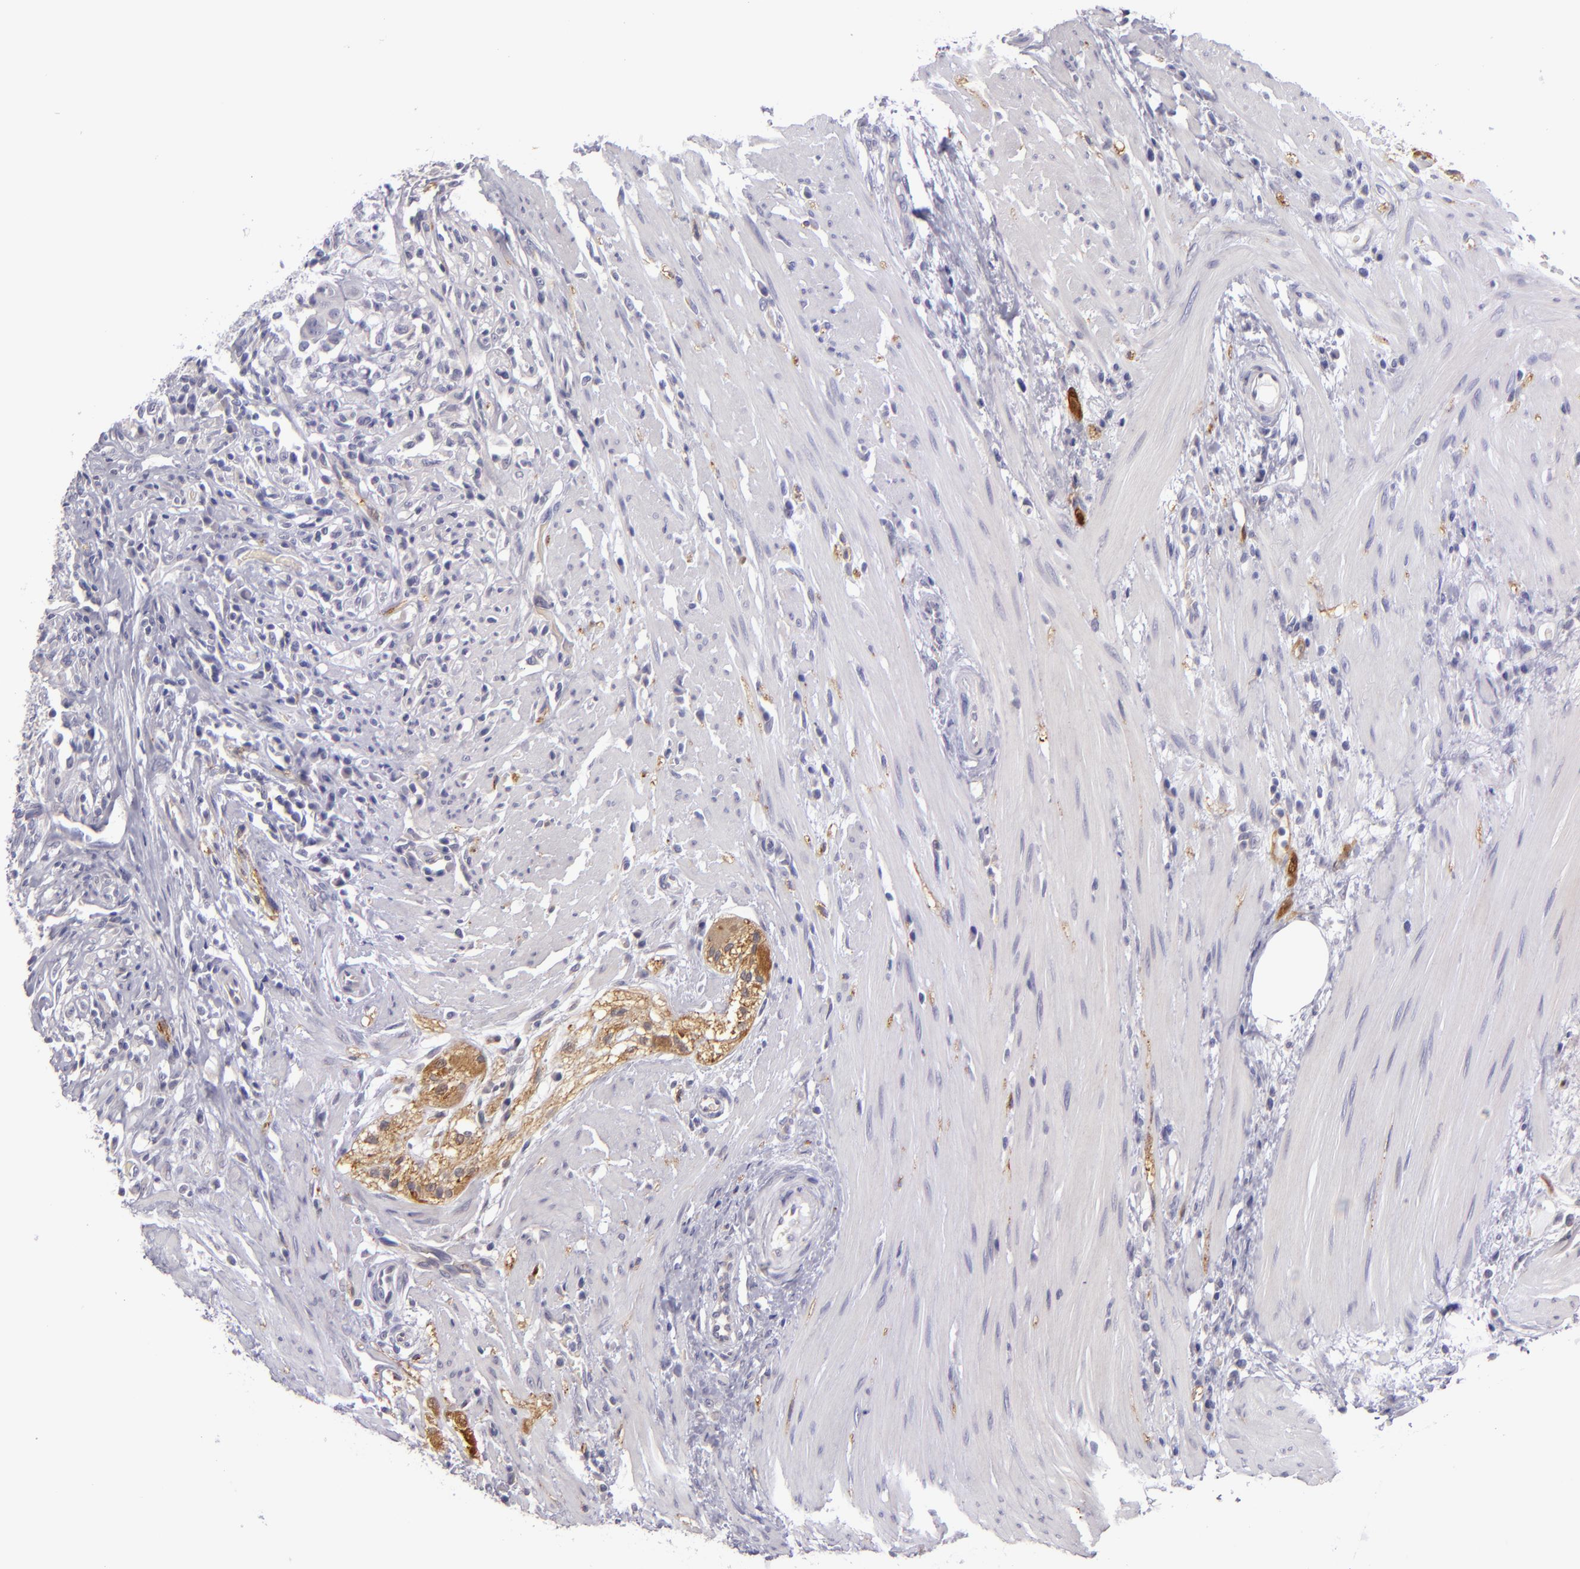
{"staining": {"intensity": "moderate", "quantity": "<25%", "location": "cytoplasmic/membranous"}, "tissue": "colorectal cancer", "cell_type": "Tumor cells", "image_type": "cancer", "snomed": [{"axis": "morphology", "description": "Adenocarcinoma, NOS"}, {"axis": "topography", "description": "Rectum"}], "caption": "Immunohistochemical staining of human colorectal cancer demonstrates moderate cytoplasmic/membranous protein expression in approximately <25% of tumor cells.", "gene": "SNCB", "patient": {"sex": "male", "age": 53}}